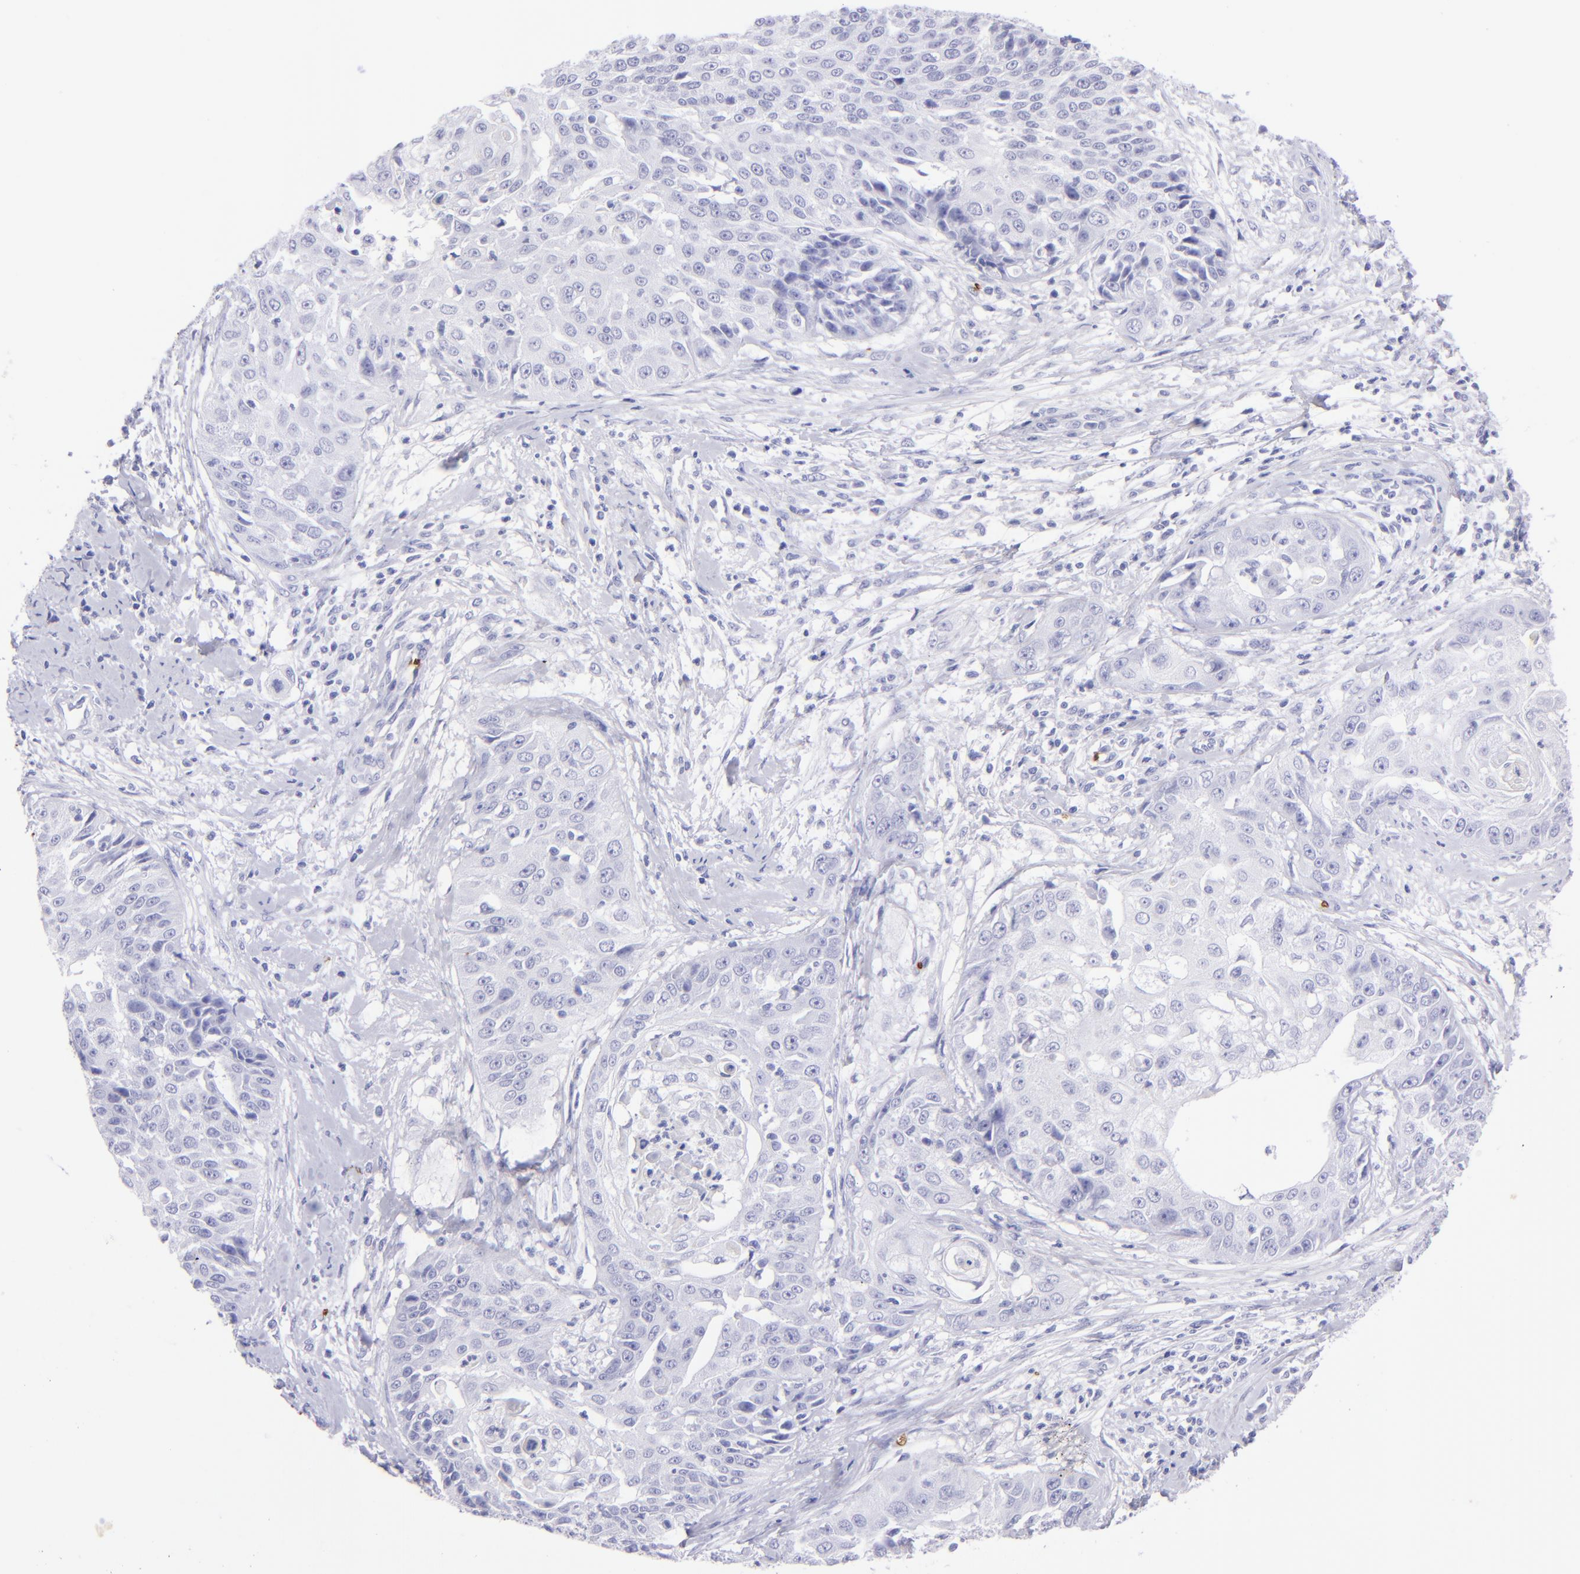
{"staining": {"intensity": "negative", "quantity": "none", "location": "none"}, "tissue": "cervical cancer", "cell_type": "Tumor cells", "image_type": "cancer", "snomed": [{"axis": "morphology", "description": "Squamous cell carcinoma, NOS"}, {"axis": "topography", "description": "Cervix"}], "caption": "Cervical cancer (squamous cell carcinoma) was stained to show a protein in brown. There is no significant expression in tumor cells.", "gene": "GYPA", "patient": {"sex": "female", "age": 64}}